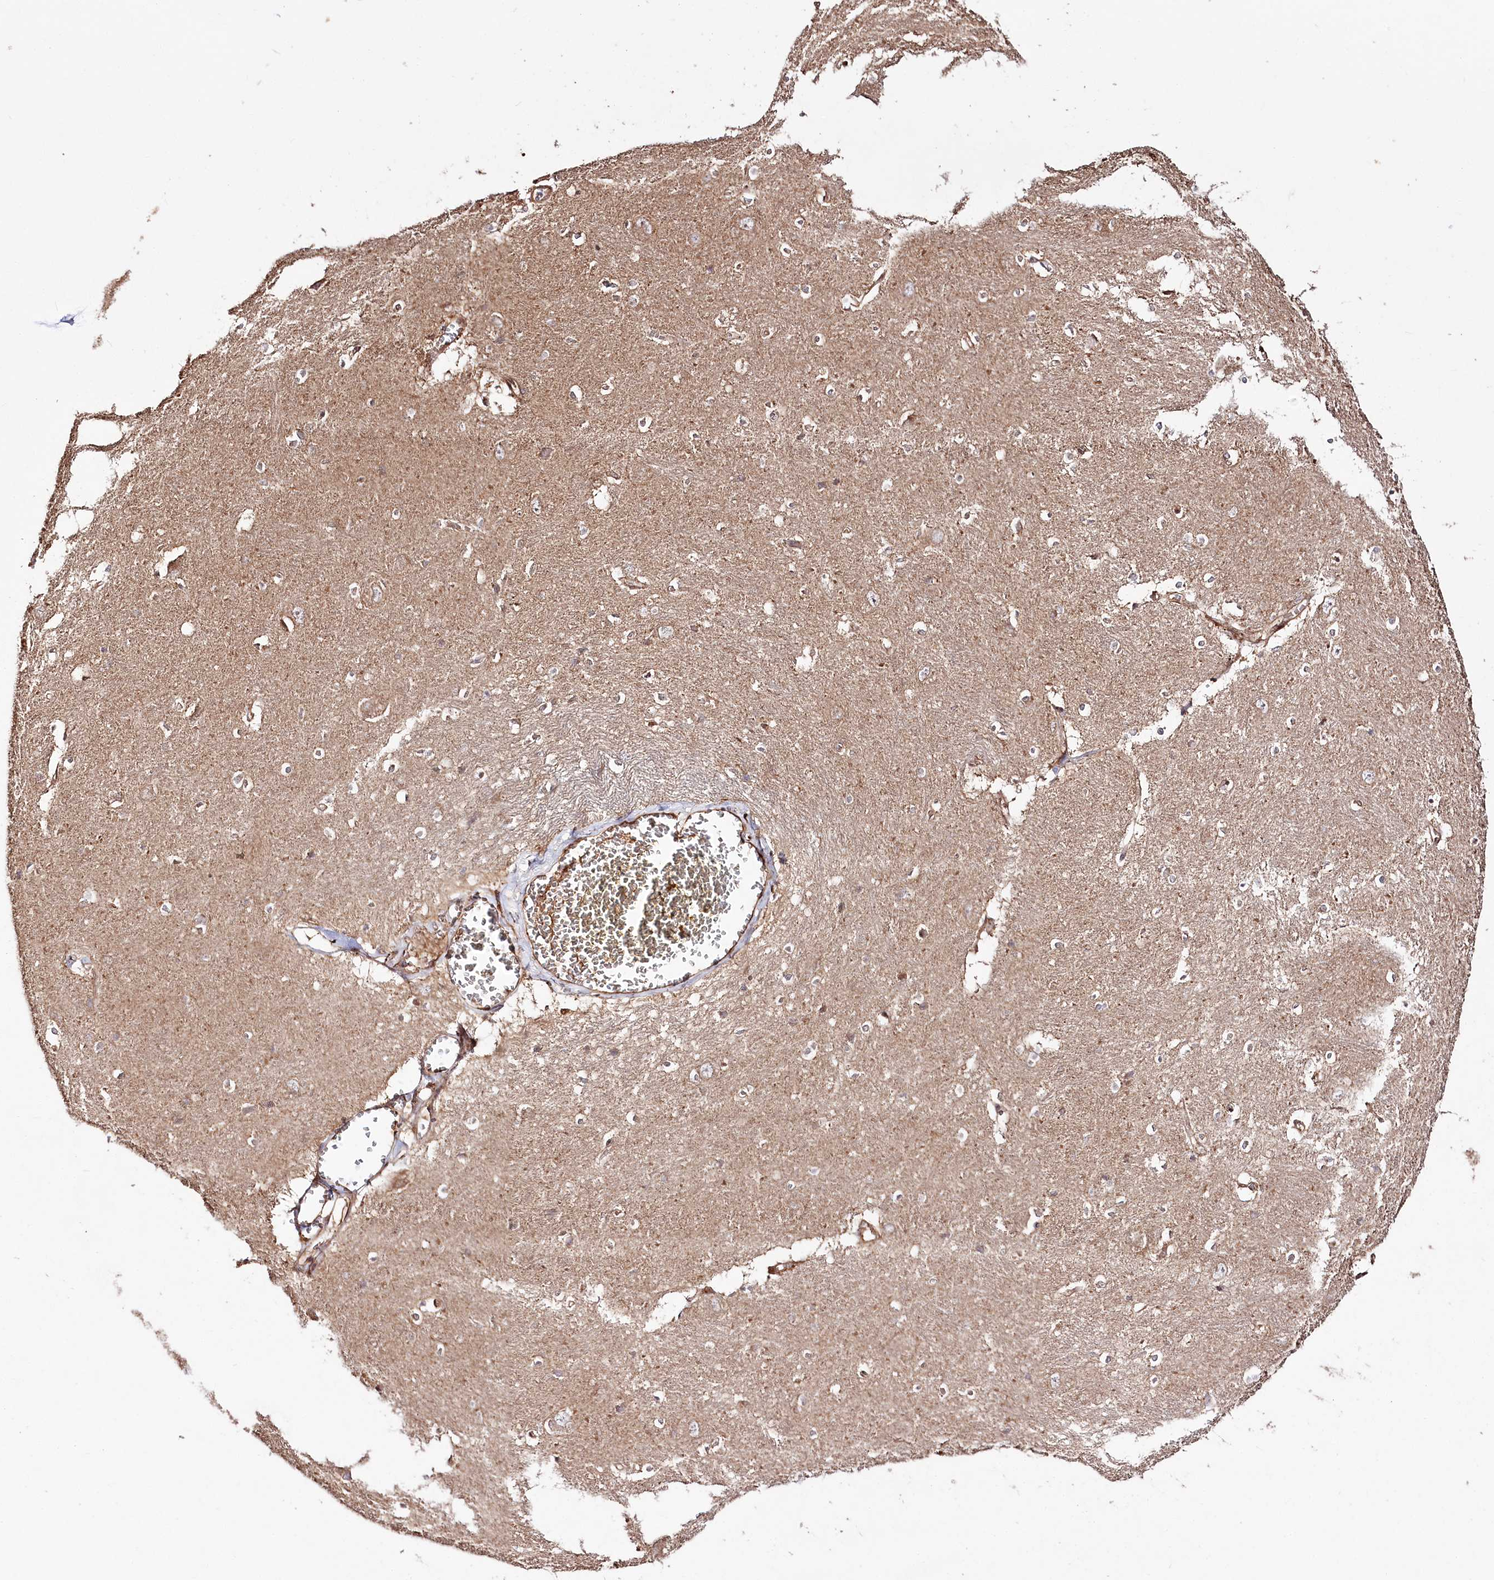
{"staining": {"intensity": "weak", "quantity": "<25%", "location": "cytoplasmic/membranous"}, "tissue": "caudate", "cell_type": "Glial cells", "image_type": "normal", "snomed": [{"axis": "morphology", "description": "Normal tissue, NOS"}, {"axis": "topography", "description": "Lateral ventricle wall"}], "caption": "IHC of unremarkable caudate demonstrates no staining in glial cells. (DAB (3,3'-diaminobenzidine) immunohistochemistry (IHC) visualized using brightfield microscopy, high magnification).", "gene": "REXO2", "patient": {"sex": "male", "age": 37}}